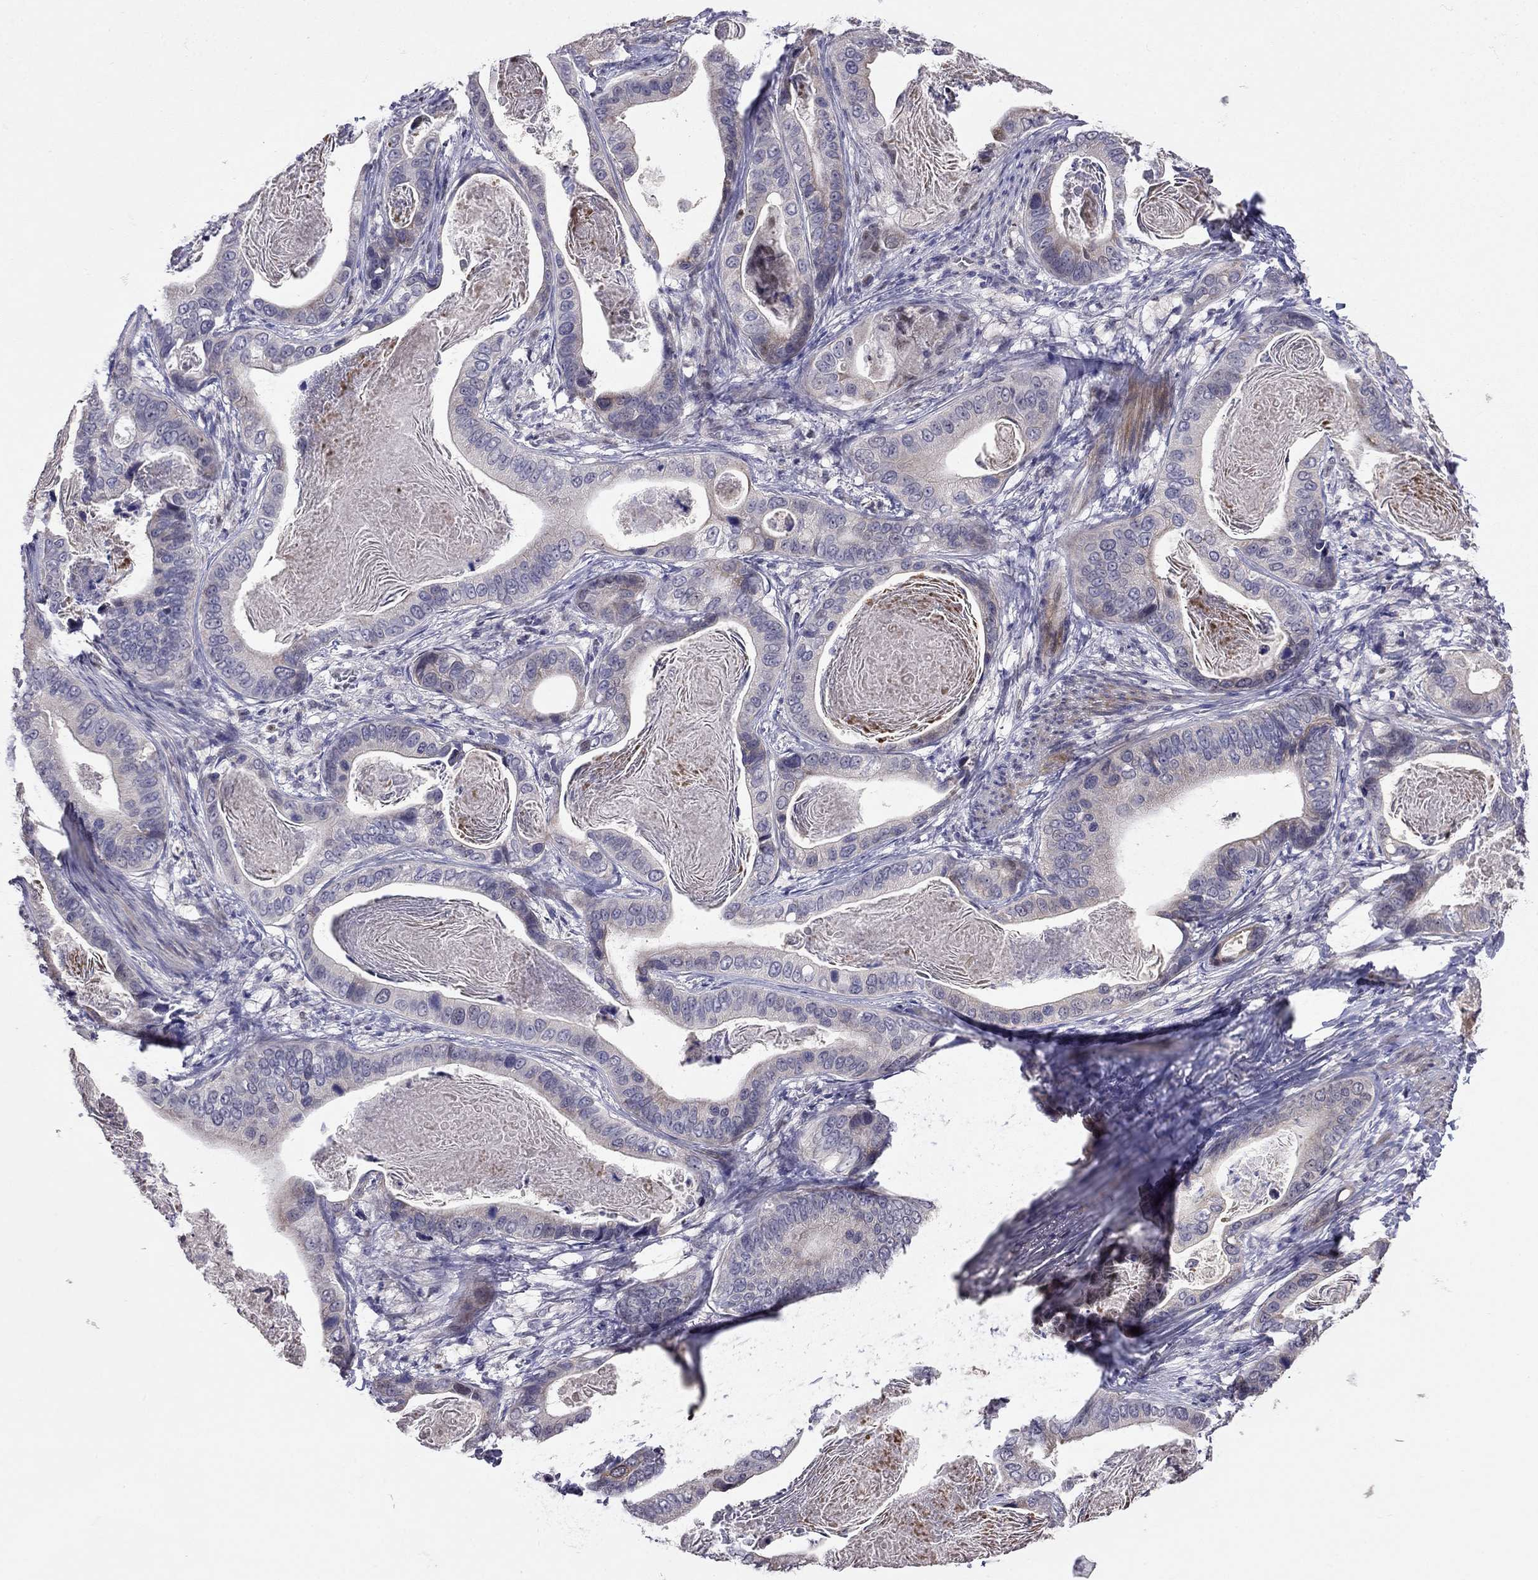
{"staining": {"intensity": "weak", "quantity": "25%-75%", "location": "cytoplasmic/membranous"}, "tissue": "stomach cancer", "cell_type": "Tumor cells", "image_type": "cancer", "snomed": [{"axis": "morphology", "description": "Adenocarcinoma, NOS"}, {"axis": "topography", "description": "Stomach"}], "caption": "An image of human stomach adenocarcinoma stained for a protein reveals weak cytoplasmic/membranous brown staining in tumor cells. The staining is performed using DAB brown chromogen to label protein expression. The nuclei are counter-stained blue using hematoxylin.", "gene": "LRRC39", "patient": {"sex": "male", "age": 84}}